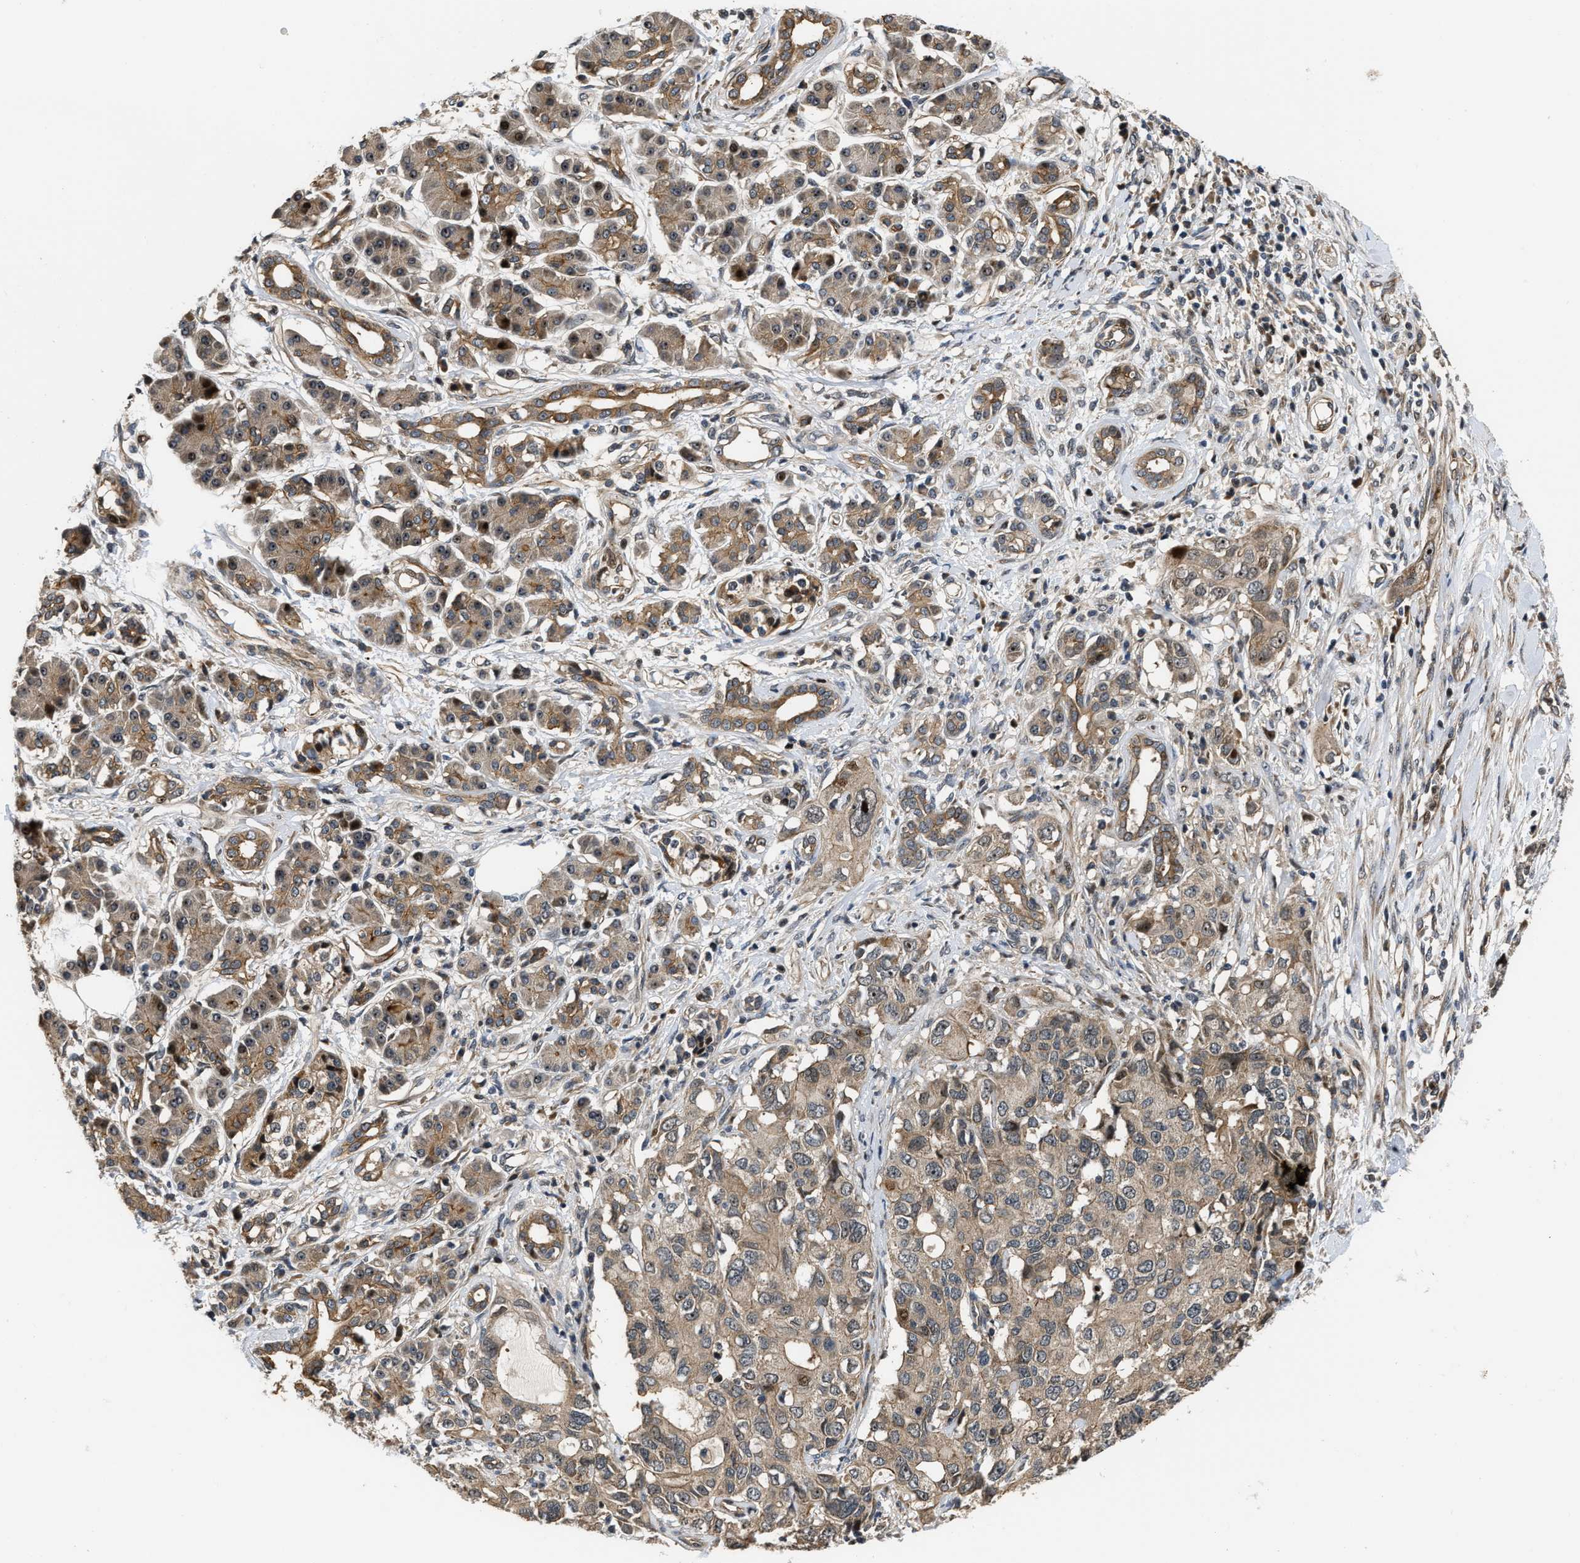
{"staining": {"intensity": "moderate", "quantity": ">75%", "location": "cytoplasmic/membranous"}, "tissue": "pancreatic cancer", "cell_type": "Tumor cells", "image_type": "cancer", "snomed": [{"axis": "morphology", "description": "Adenocarcinoma, NOS"}, {"axis": "topography", "description": "Pancreas"}], "caption": "Moderate cytoplasmic/membranous protein staining is present in about >75% of tumor cells in pancreatic cancer (adenocarcinoma).", "gene": "ALDH3A2", "patient": {"sex": "female", "age": 56}}